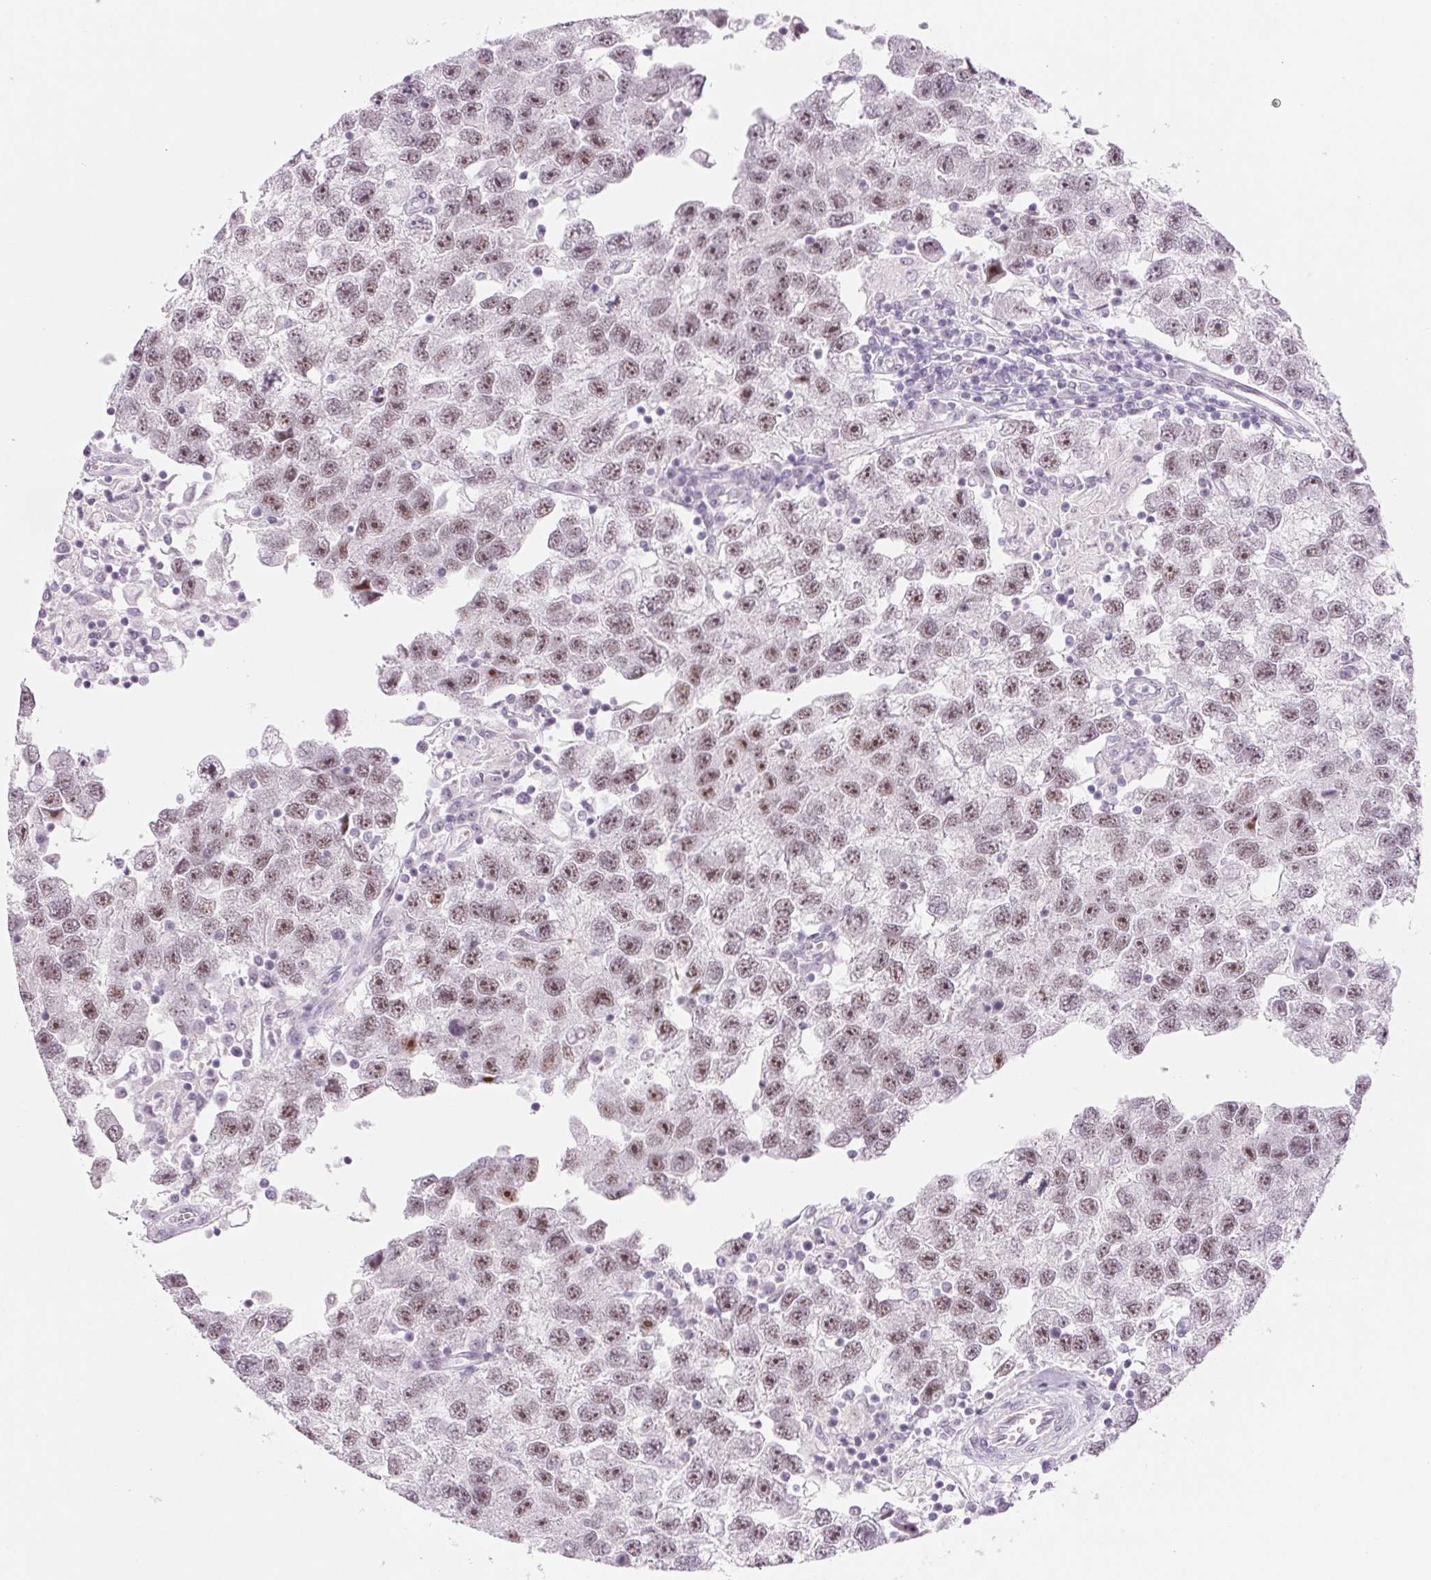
{"staining": {"intensity": "weak", "quantity": ">75%", "location": "nuclear"}, "tissue": "testis cancer", "cell_type": "Tumor cells", "image_type": "cancer", "snomed": [{"axis": "morphology", "description": "Seminoma, NOS"}, {"axis": "topography", "description": "Testis"}], "caption": "Immunohistochemistry image of human testis cancer (seminoma) stained for a protein (brown), which demonstrates low levels of weak nuclear expression in about >75% of tumor cells.", "gene": "ZC3H14", "patient": {"sex": "male", "age": 26}}